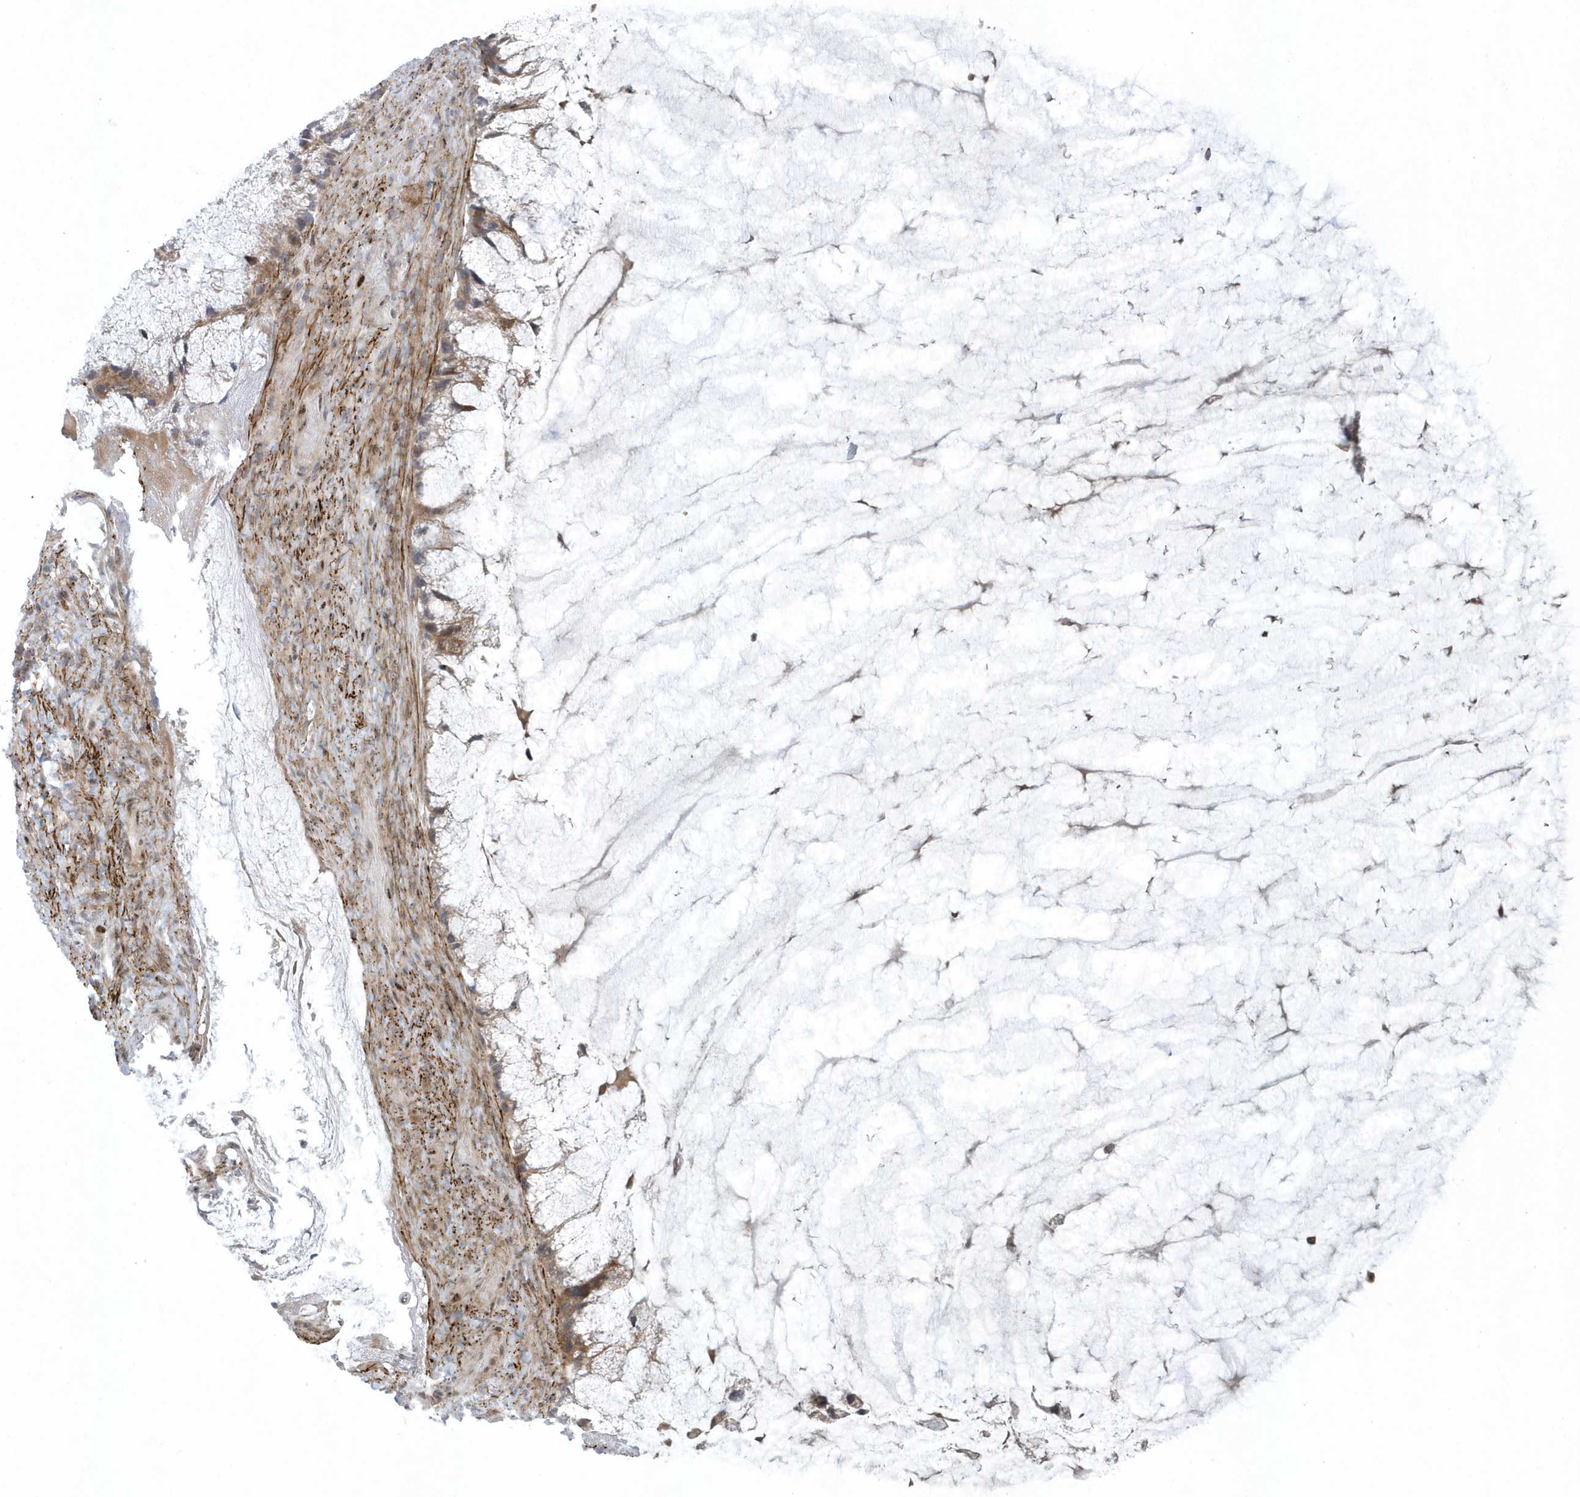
{"staining": {"intensity": "moderate", "quantity": "25%-75%", "location": "cytoplasmic/membranous"}, "tissue": "ovarian cancer", "cell_type": "Tumor cells", "image_type": "cancer", "snomed": [{"axis": "morphology", "description": "Cystadenocarcinoma, mucinous, NOS"}, {"axis": "topography", "description": "Ovary"}], "caption": "Immunohistochemical staining of human mucinous cystadenocarcinoma (ovarian) reveals medium levels of moderate cytoplasmic/membranous expression in approximately 25%-75% of tumor cells.", "gene": "MASP2", "patient": {"sex": "female", "age": 37}}